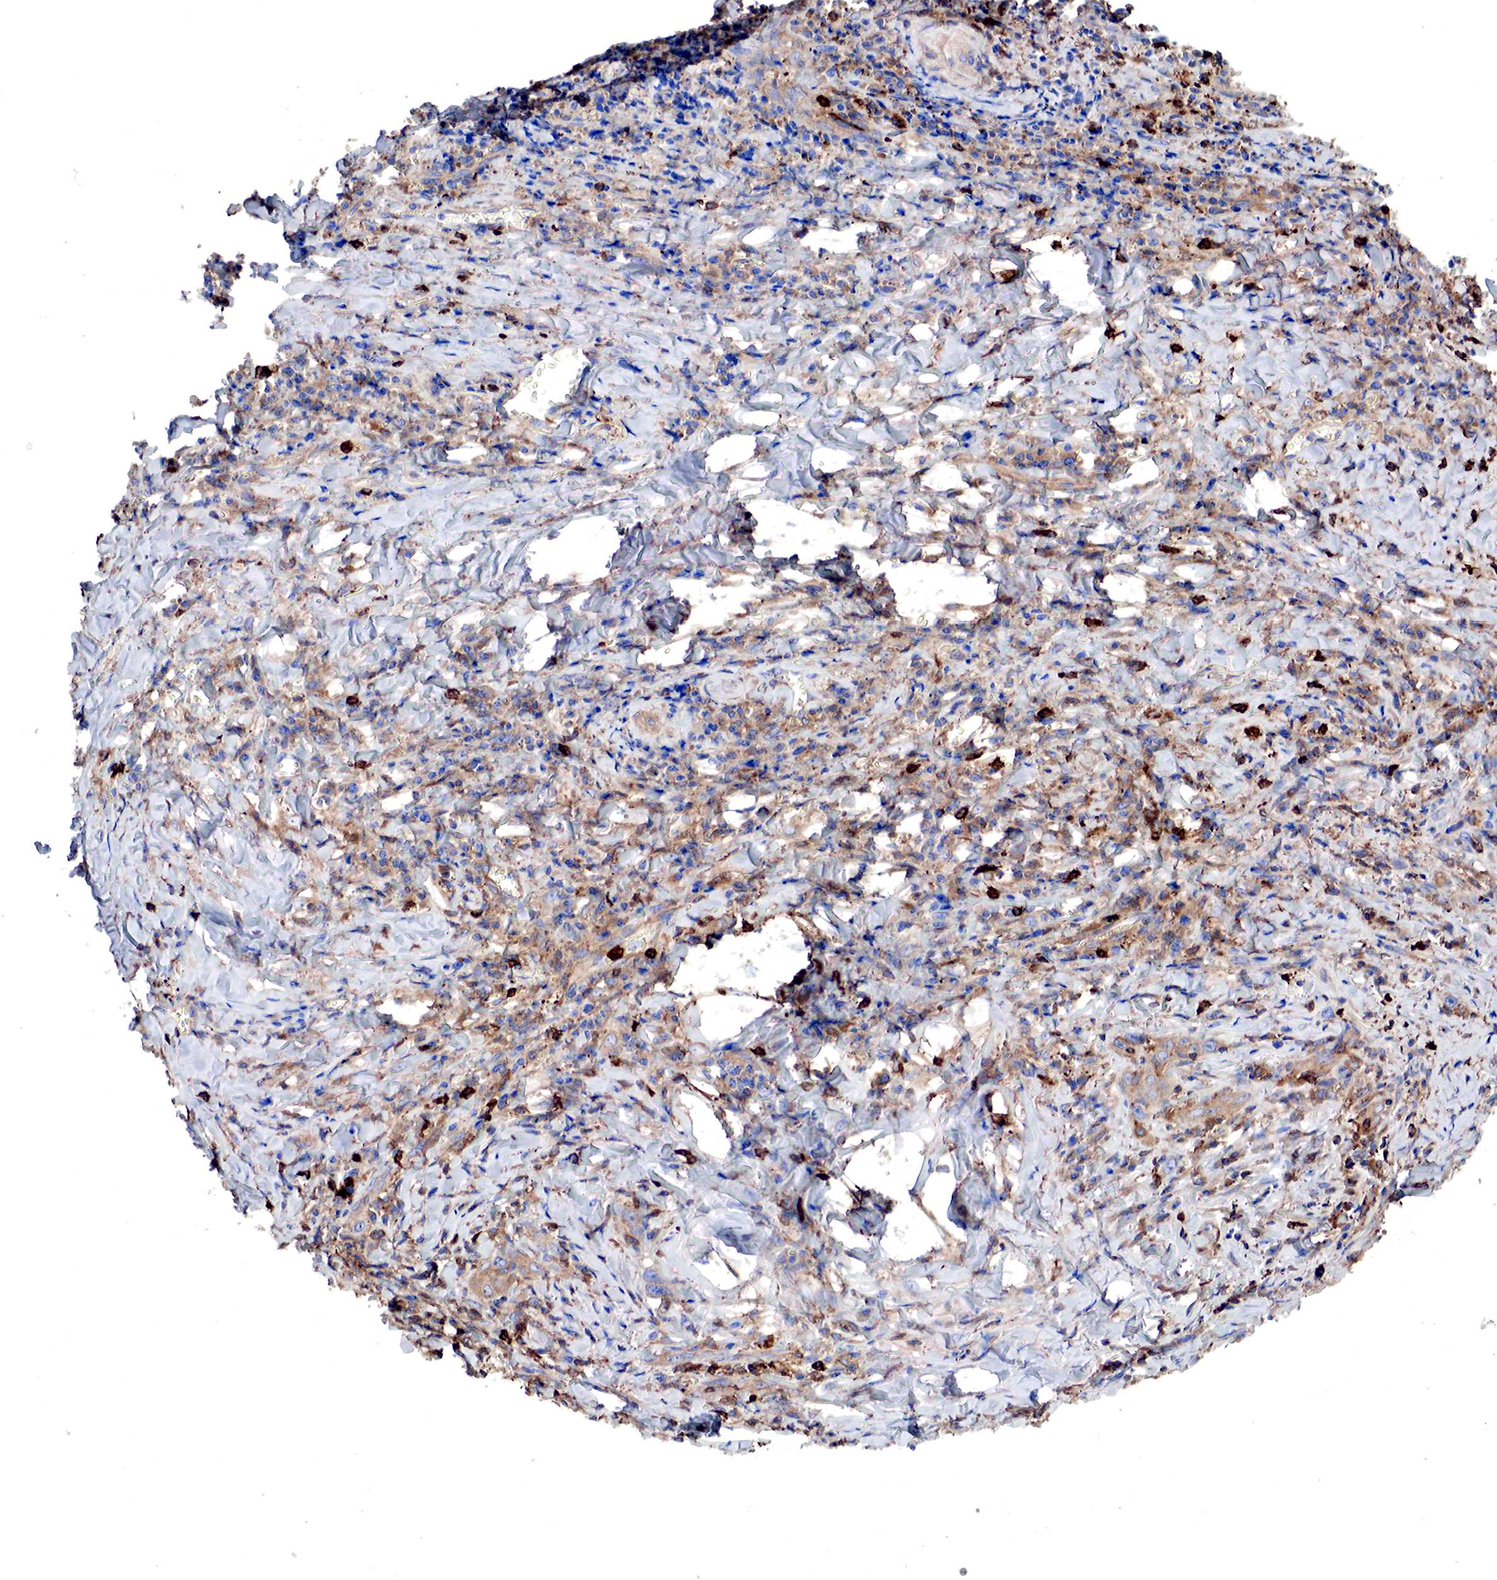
{"staining": {"intensity": "moderate", "quantity": "25%-75%", "location": "cytoplasmic/membranous"}, "tissue": "head and neck cancer", "cell_type": "Tumor cells", "image_type": "cancer", "snomed": [{"axis": "morphology", "description": "Squamous cell carcinoma, NOS"}, {"axis": "topography", "description": "Oral tissue"}, {"axis": "topography", "description": "Head-Neck"}], "caption": "Immunohistochemistry (DAB (3,3'-diaminobenzidine)) staining of human squamous cell carcinoma (head and neck) shows moderate cytoplasmic/membranous protein staining in approximately 25%-75% of tumor cells. The staining was performed using DAB, with brown indicating positive protein expression. Nuclei are stained blue with hematoxylin.", "gene": "G6PD", "patient": {"sex": "female", "age": 82}}